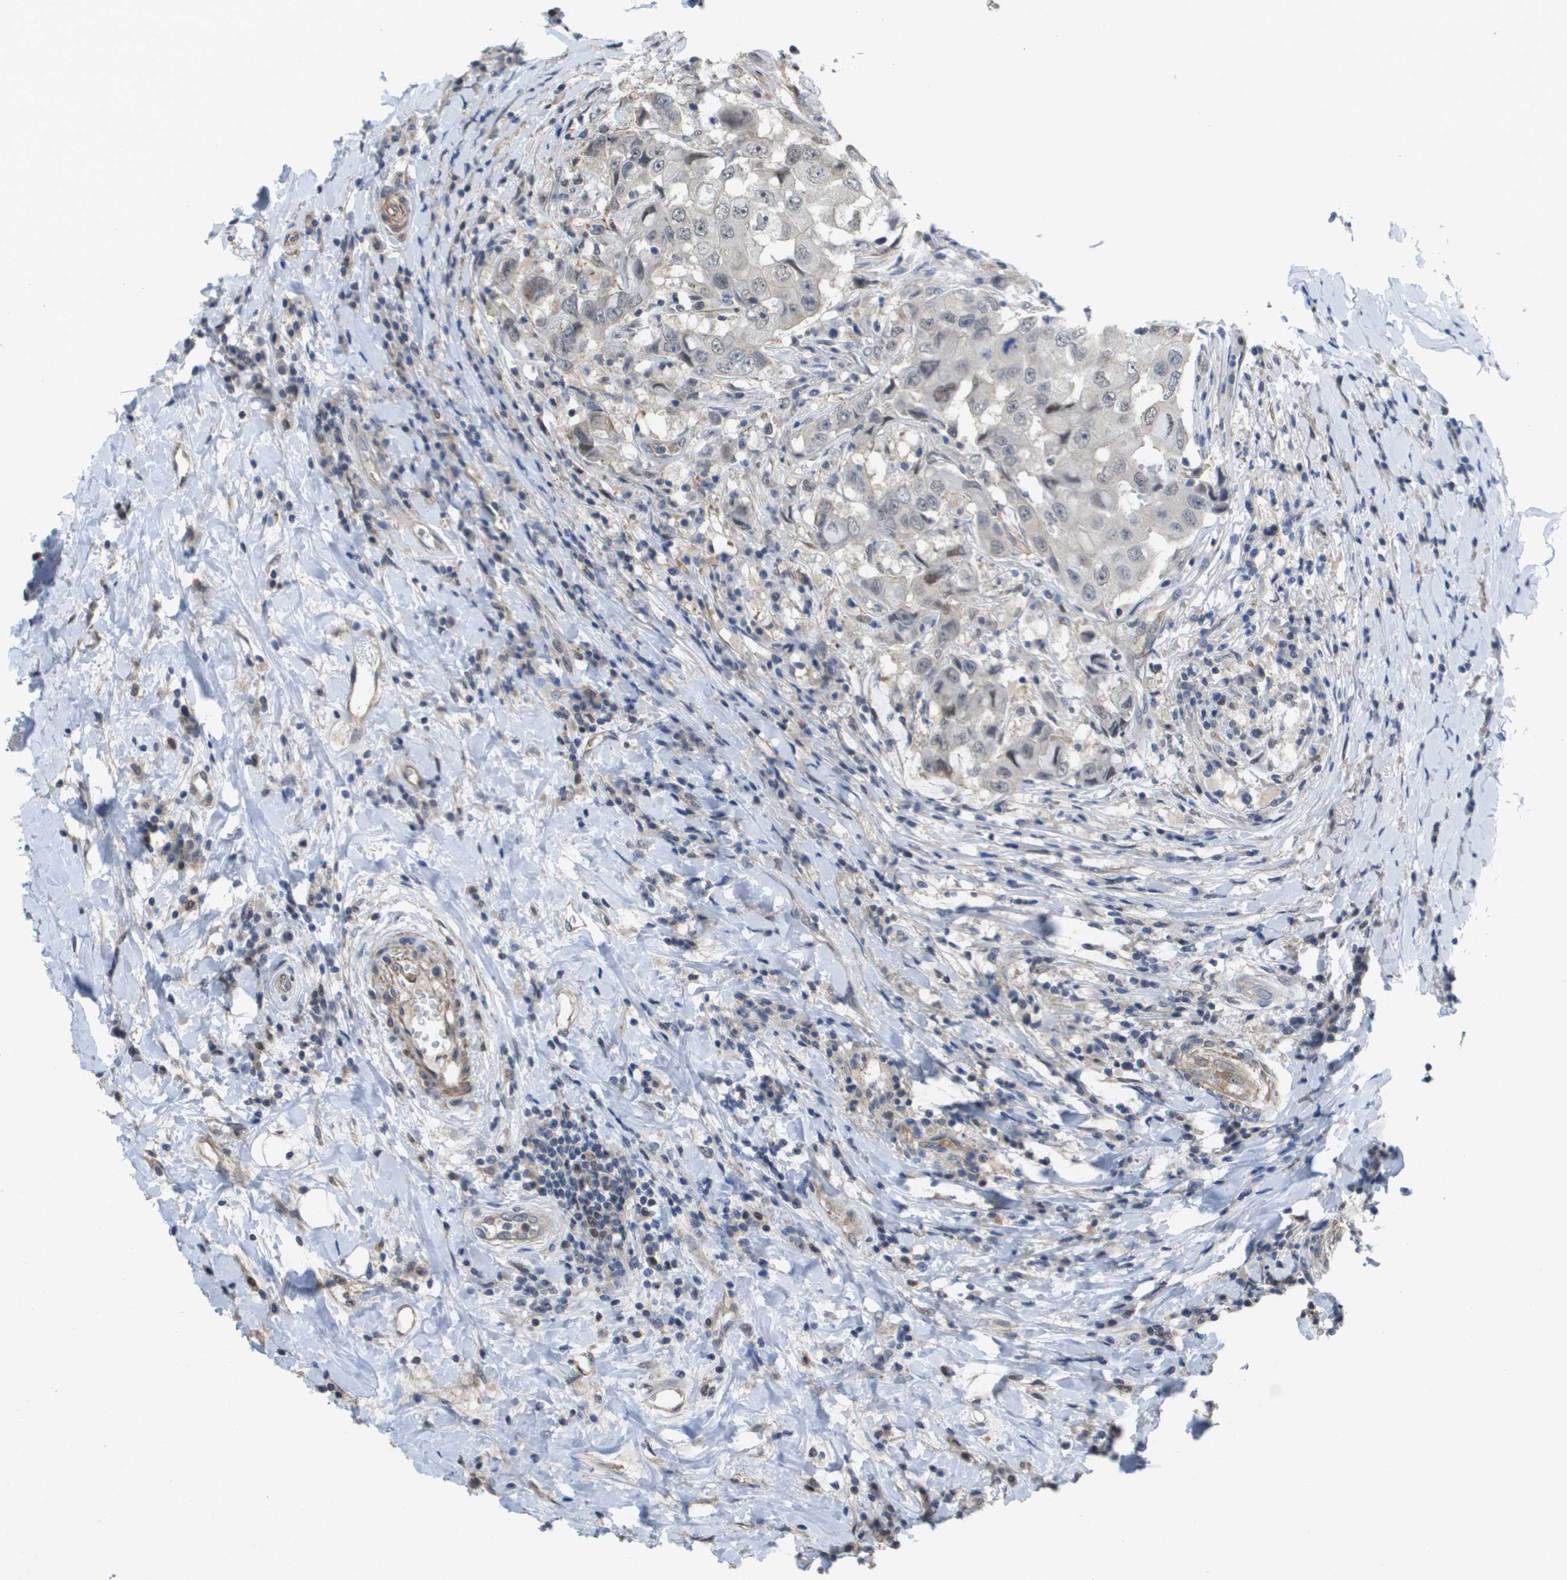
{"staining": {"intensity": "negative", "quantity": "none", "location": "none"}, "tissue": "breast cancer", "cell_type": "Tumor cells", "image_type": "cancer", "snomed": [{"axis": "morphology", "description": "Duct carcinoma"}, {"axis": "topography", "description": "Breast"}], "caption": "IHC of human breast cancer displays no staining in tumor cells.", "gene": "RNF112", "patient": {"sex": "female", "age": 27}}